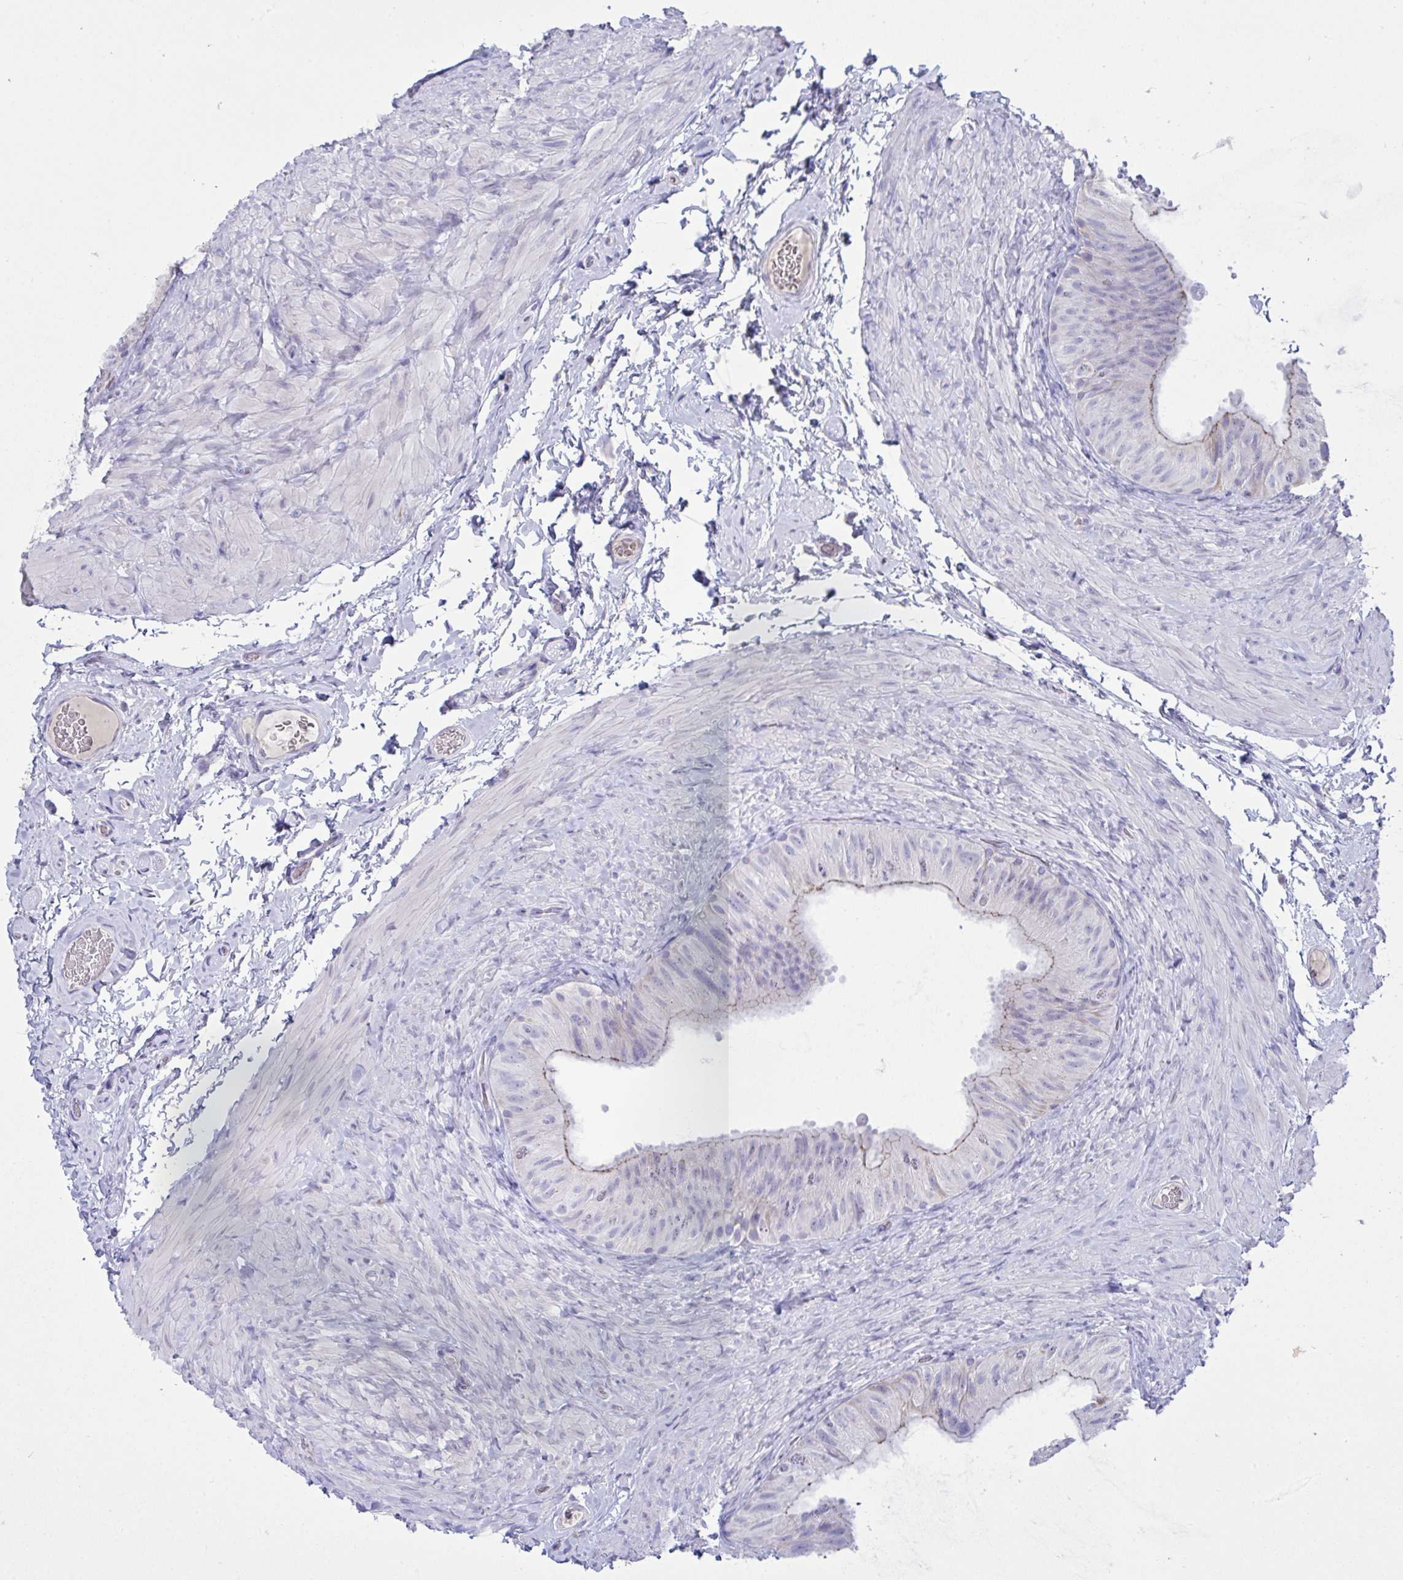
{"staining": {"intensity": "weak", "quantity": "<25%", "location": "cytoplasmic/membranous"}, "tissue": "epididymis", "cell_type": "Glandular cells", "image_type": "normal", "snomed": [{"axis": "morphology", "description": "Normal tissue, NOS"}, {"axis": "topography", "description": "Epididymis, spermatic cord, NOS"}, {"axis": "topography", "description": "Epididymis"}], "caption": "There is no significant positivity in glandular cells of epididymis. (DAB IHC with hematoxylin counter stain).", "gene": "PLA2G12B", "patient": {"sex": "male", "age": 31}}